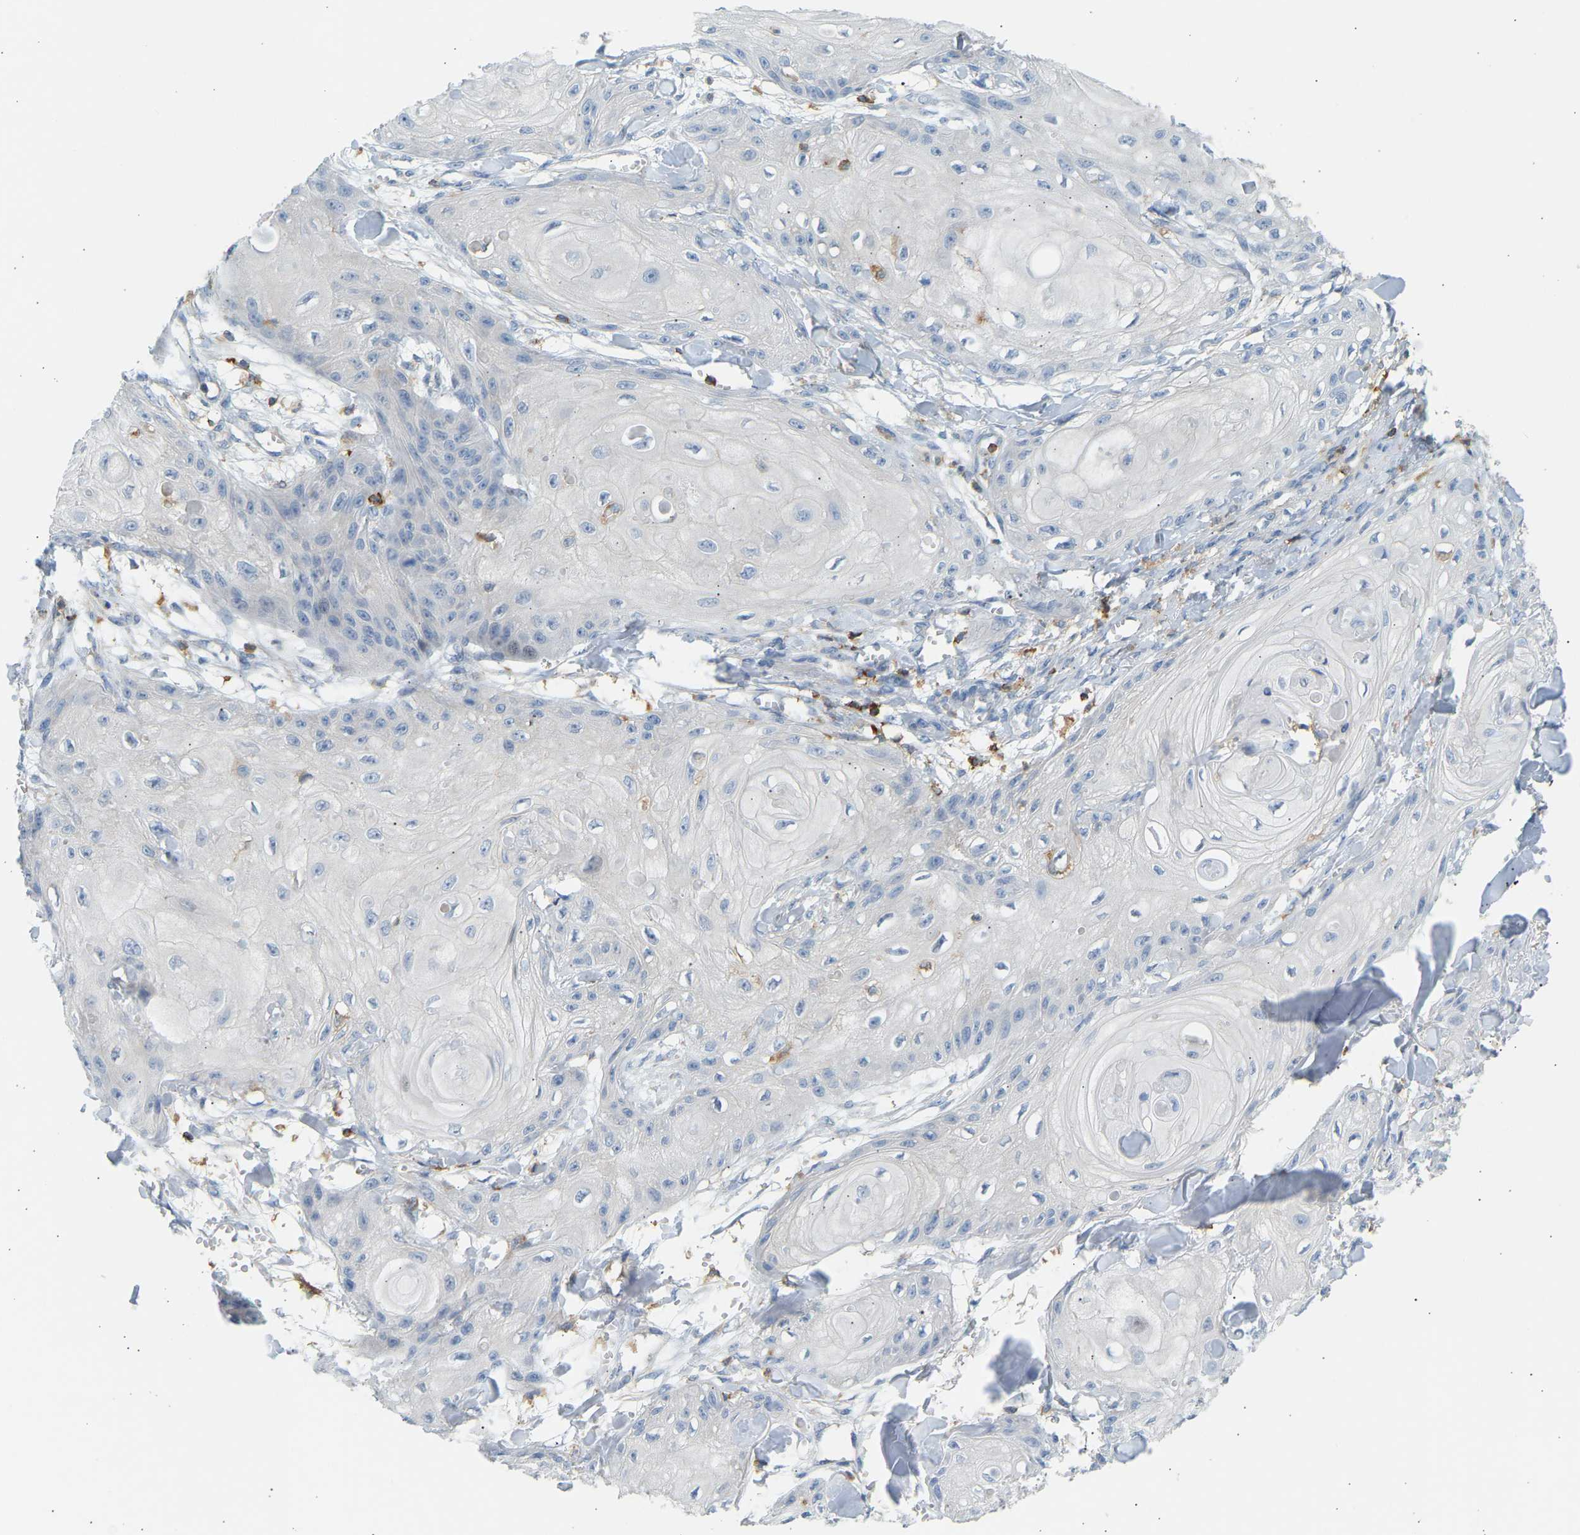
{"staining": {"intensity": "negative", "quantity": "none", "location": "none"}, "tissue": "skin cancer", "cell_type": "Tumor cells", "image_type": "cancer", "snomed": [{"axis": "morphology", "description": "Squamous cell carcinoma, NOS"}, {"axis": "topography", "description": "Skin"}], "caption": "This is an immunohistochemistry (IHC) micrograph of human skin squamous cell carcinoma. There is no staining in tumor cells.", "gene": "FNBP1", "patient": {"sex": "male", "age": 74}}